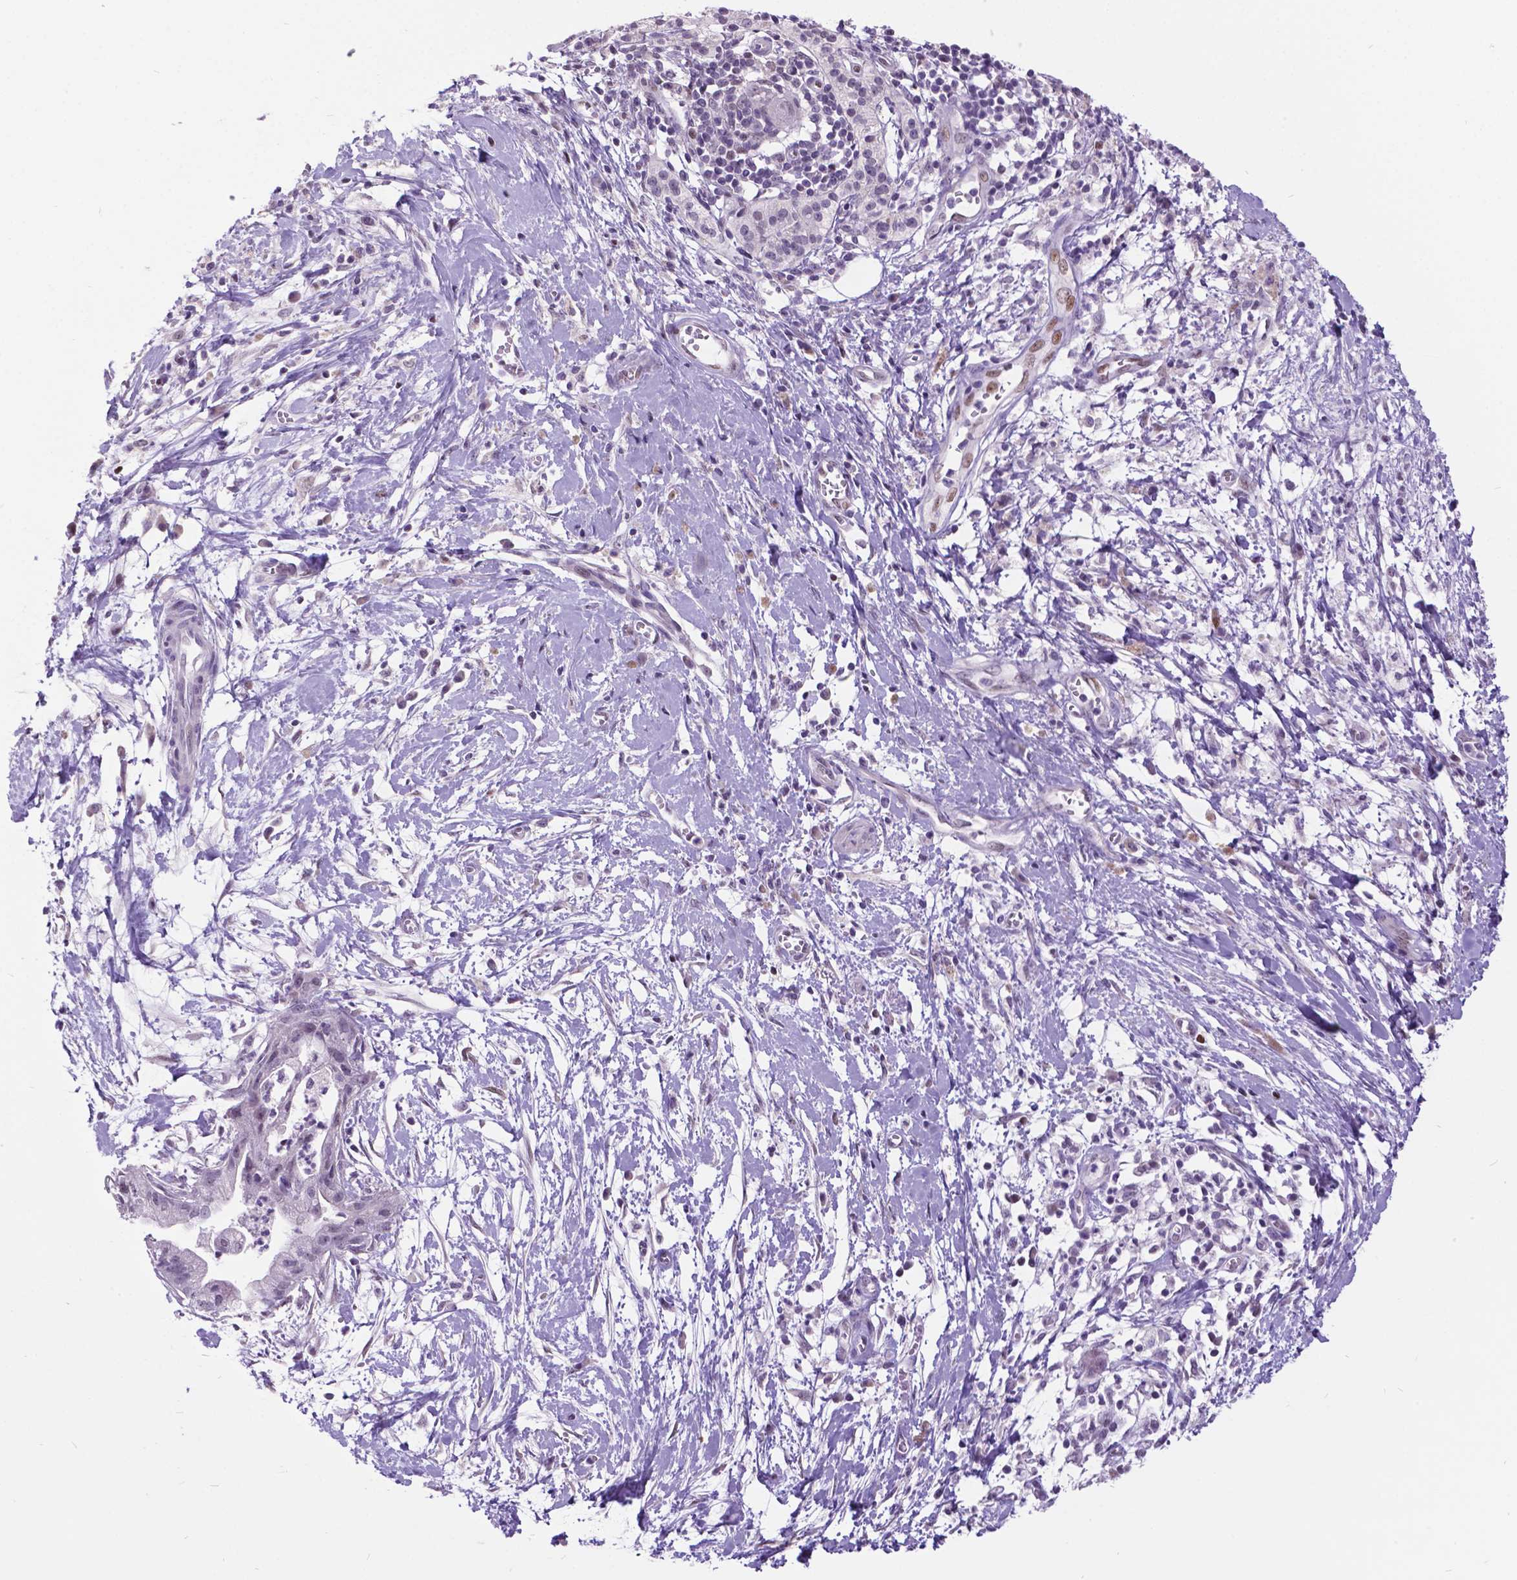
{"staining": {"intensity": "negative", "quantity": "none", "location": "none"}, "tissue": "pancreatic cancer", "cell_type": "Tumor cells", "image_type": "cancer", "snomed": [{"axis": "morphology", "description": "Normal tissue, NOS"}, {"axis": "morphology", "description": "Adenocarcinoma, NOS"}, {"axis": "topography", "description": "Lymph node"}, {"axis": "topography", "description": "Pancreas"}], "caption": "High magnification brightfield microscopy of pancreatic adenocarcinoma stained with DAB (brown) and counterstained with hematoxylin (blue): tumor cells show no significant expression.", "gene": "DPF3", "patient": {"sex": "female", "age": 58}}